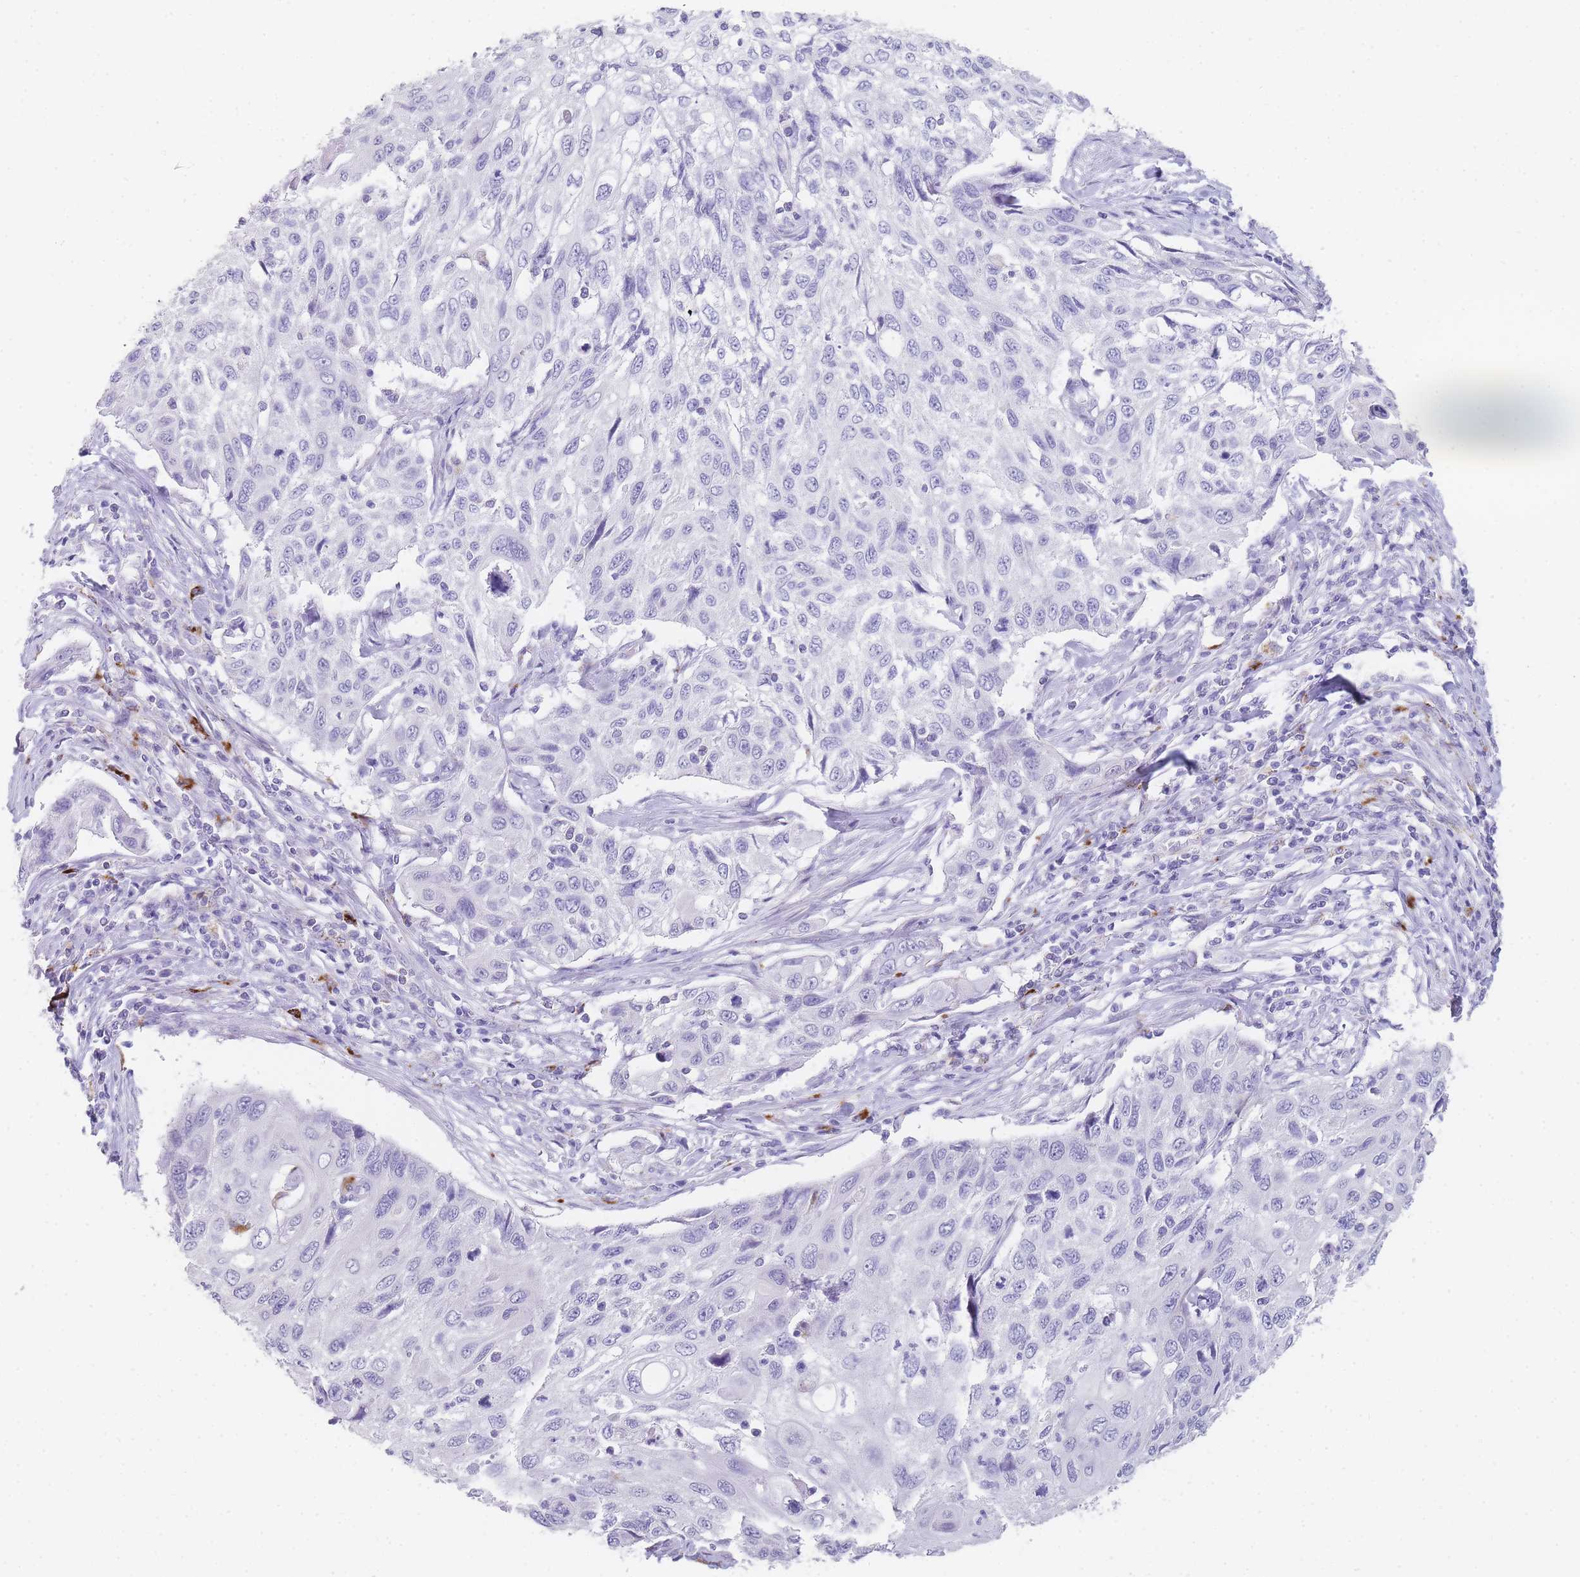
{"staining": {"intensity": "negative", "quantity": "none", "location": "none"}, "tissue": "cervical cancer", "cell_type": "Tumor cells", "image_type": "cancer", "snomed": [{"axis": "morphology", "description": "Squamous cell carcinoma, NOS"}, {"axis": "topography", "description": "Cervix"}], "caption": "Immunohistochemistry (IHC) histopathology image of neoplastic tissue: cervical cancer (squamous cell carcinoma) stained with DAB displays no significant protein staining in tumor cells.", "gene": "RHO", "patient": {"sex": "female", "age": 70}}